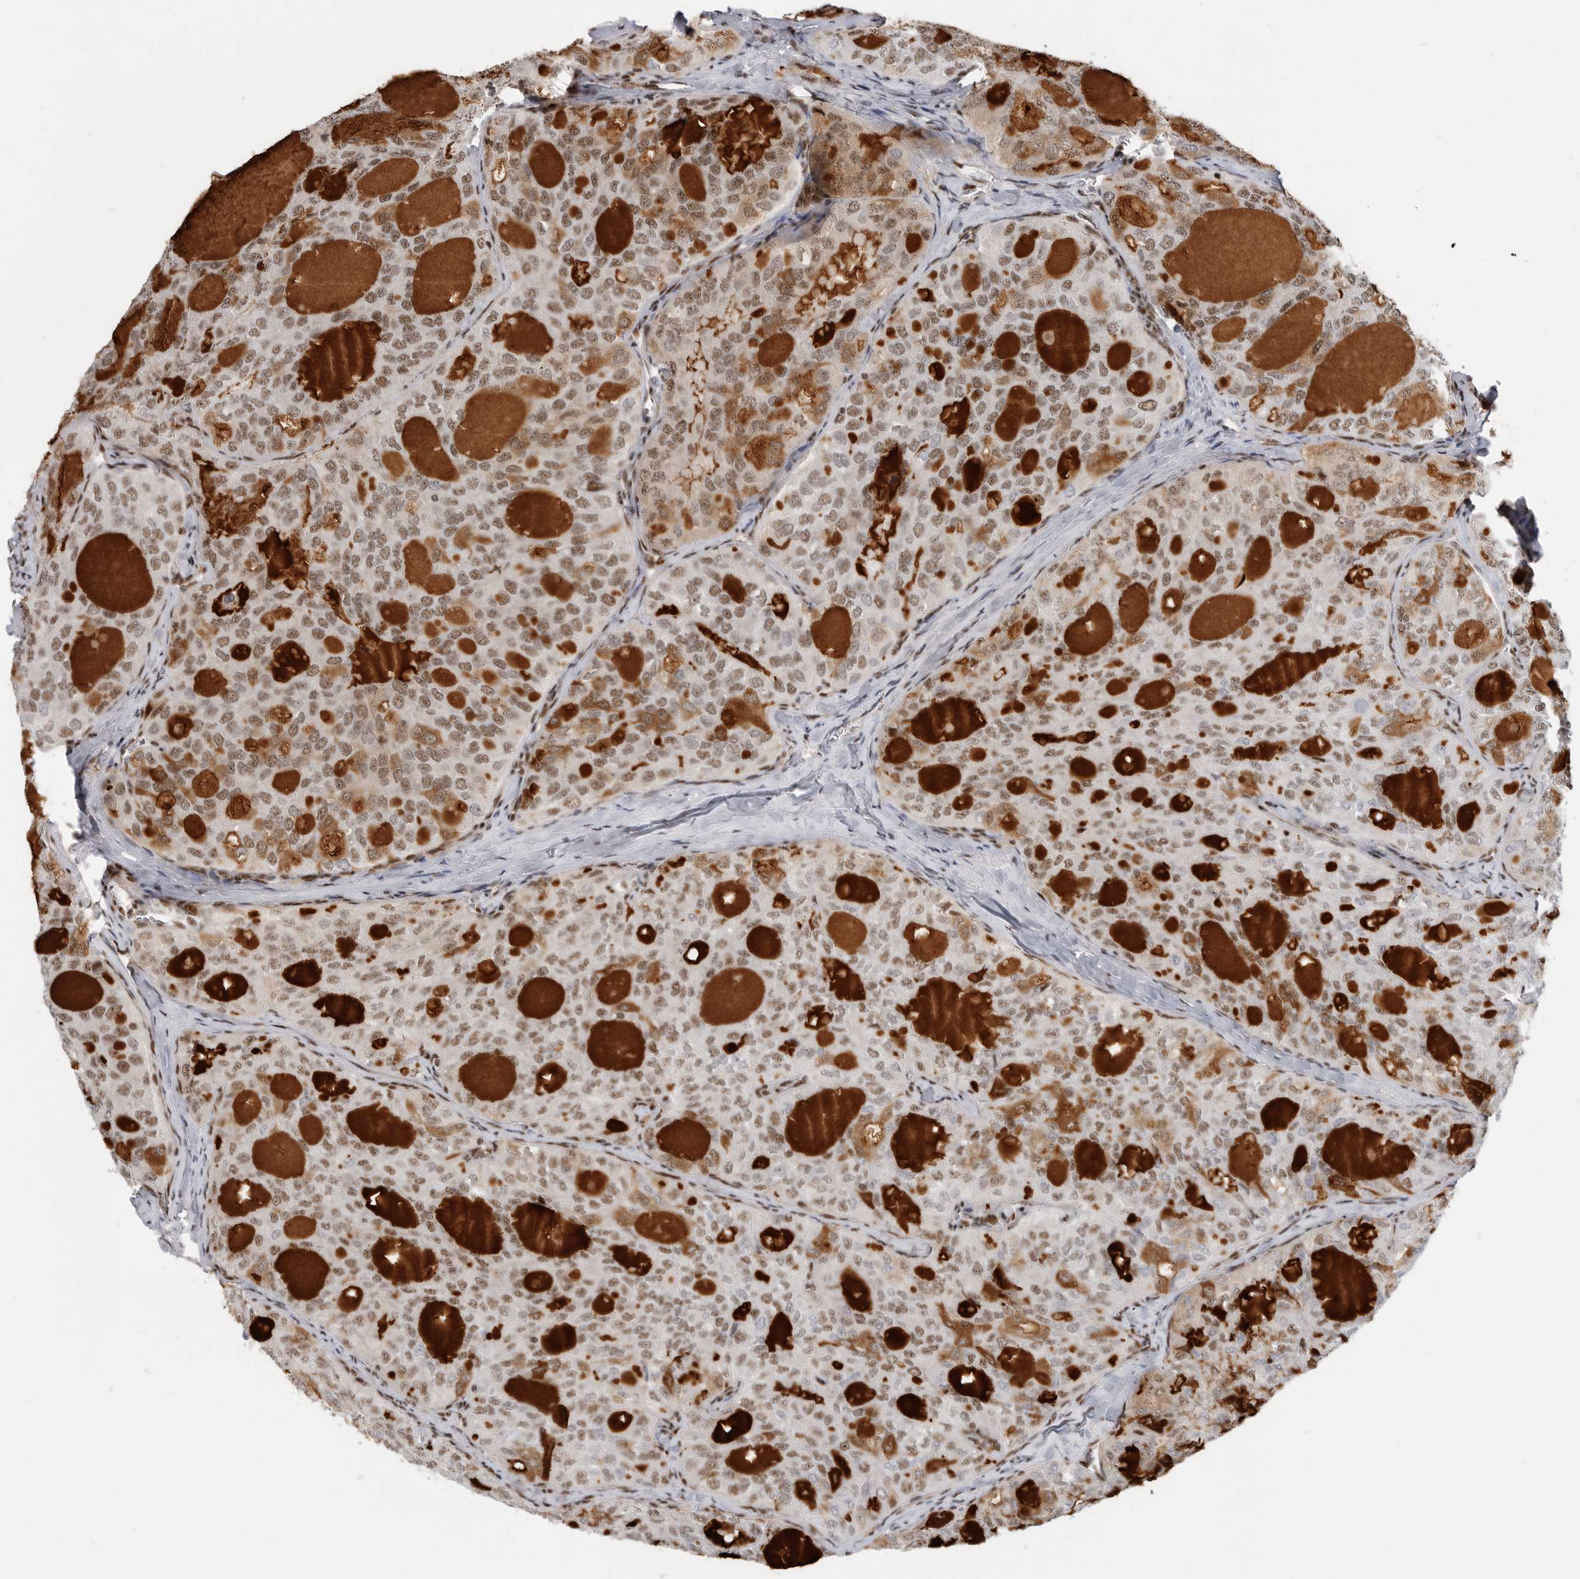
{"staining": {"intensity": "moderate", "quantity": "25%-75%", "location": "cytoplasmic/membranous,nuclear"}, "tissue": "thyroid cancer", "cell_type": "Tumor cells", "image_type": "cancer", "snomed": [{"axis": "morphology", "description": "Follicular adenoma carcinoma, NOS"}, {"axis": "topography", "description": "Thyroid gland"}], "caption": "Protein expression analysis of human thyroid cancer reveals moderate cytoplasmic/membranous and nuclear staining in approximately 25%-75% of tumor cells.", "gene": "GPATCH2", "patient": {"sex": "male", "age": 75}}